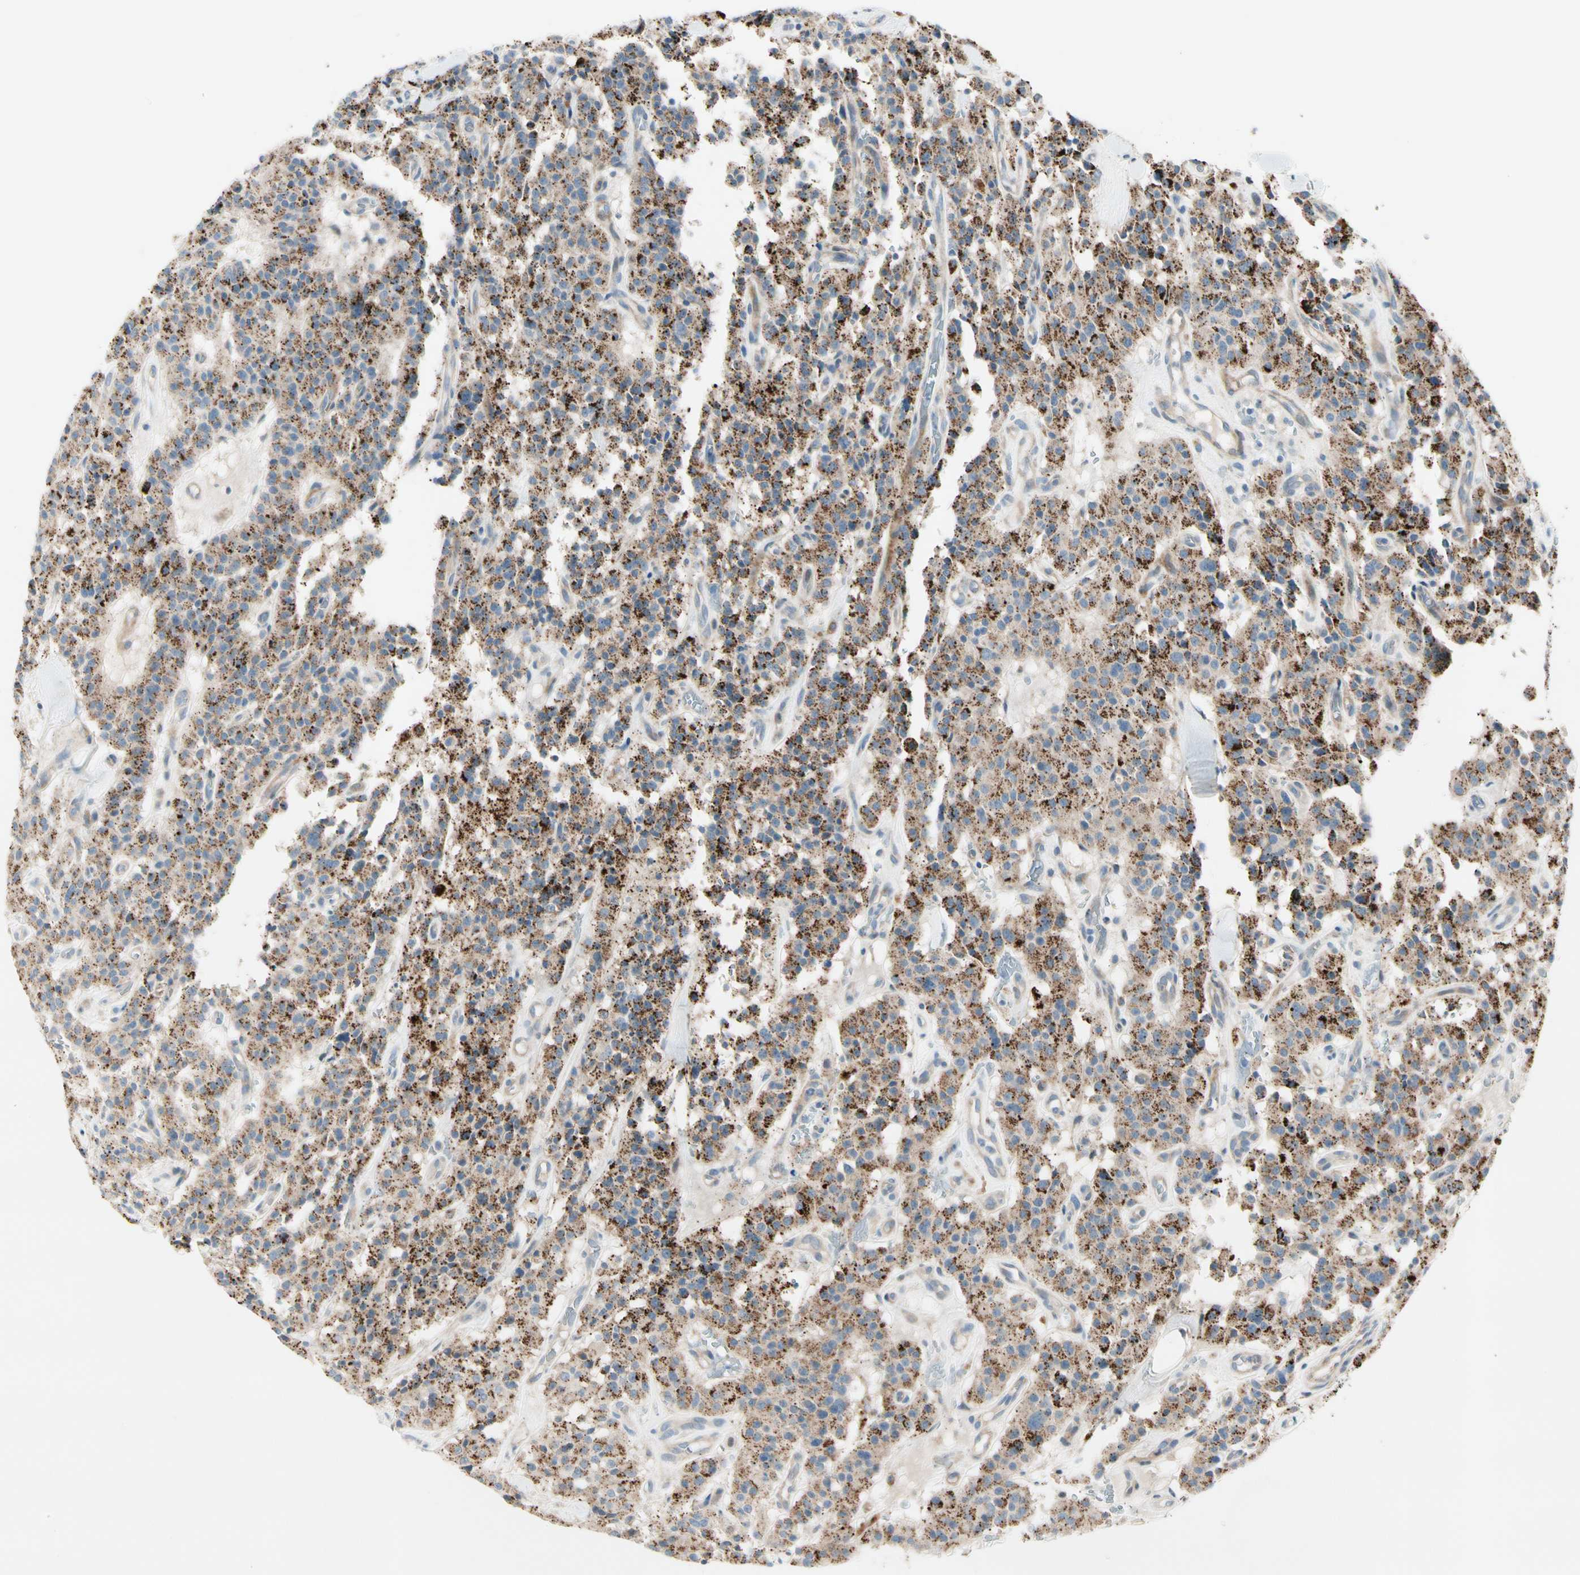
{"staining": {"intensity": "strong", "quantity": ">75%", "location": "cytoplasmic/membranous"}, "tissue": "carcinoid", "cell_type": "Tumor cells", "image_type": "cancer", "snomed": [{"axis": "morphology", "description": "Carcinoid, malignant, NOS"}, {"axis": "topography", "description": "Lung"}], "caption": "Protein expression analysis of human malignant carcinoid reveals strong cytoplasmic/membranous positivity in about >75% of tumor cells. Nuclei are stained in blue.", "gene": "ADGRA3", "patient": {"sex": "male", "age": 30}}